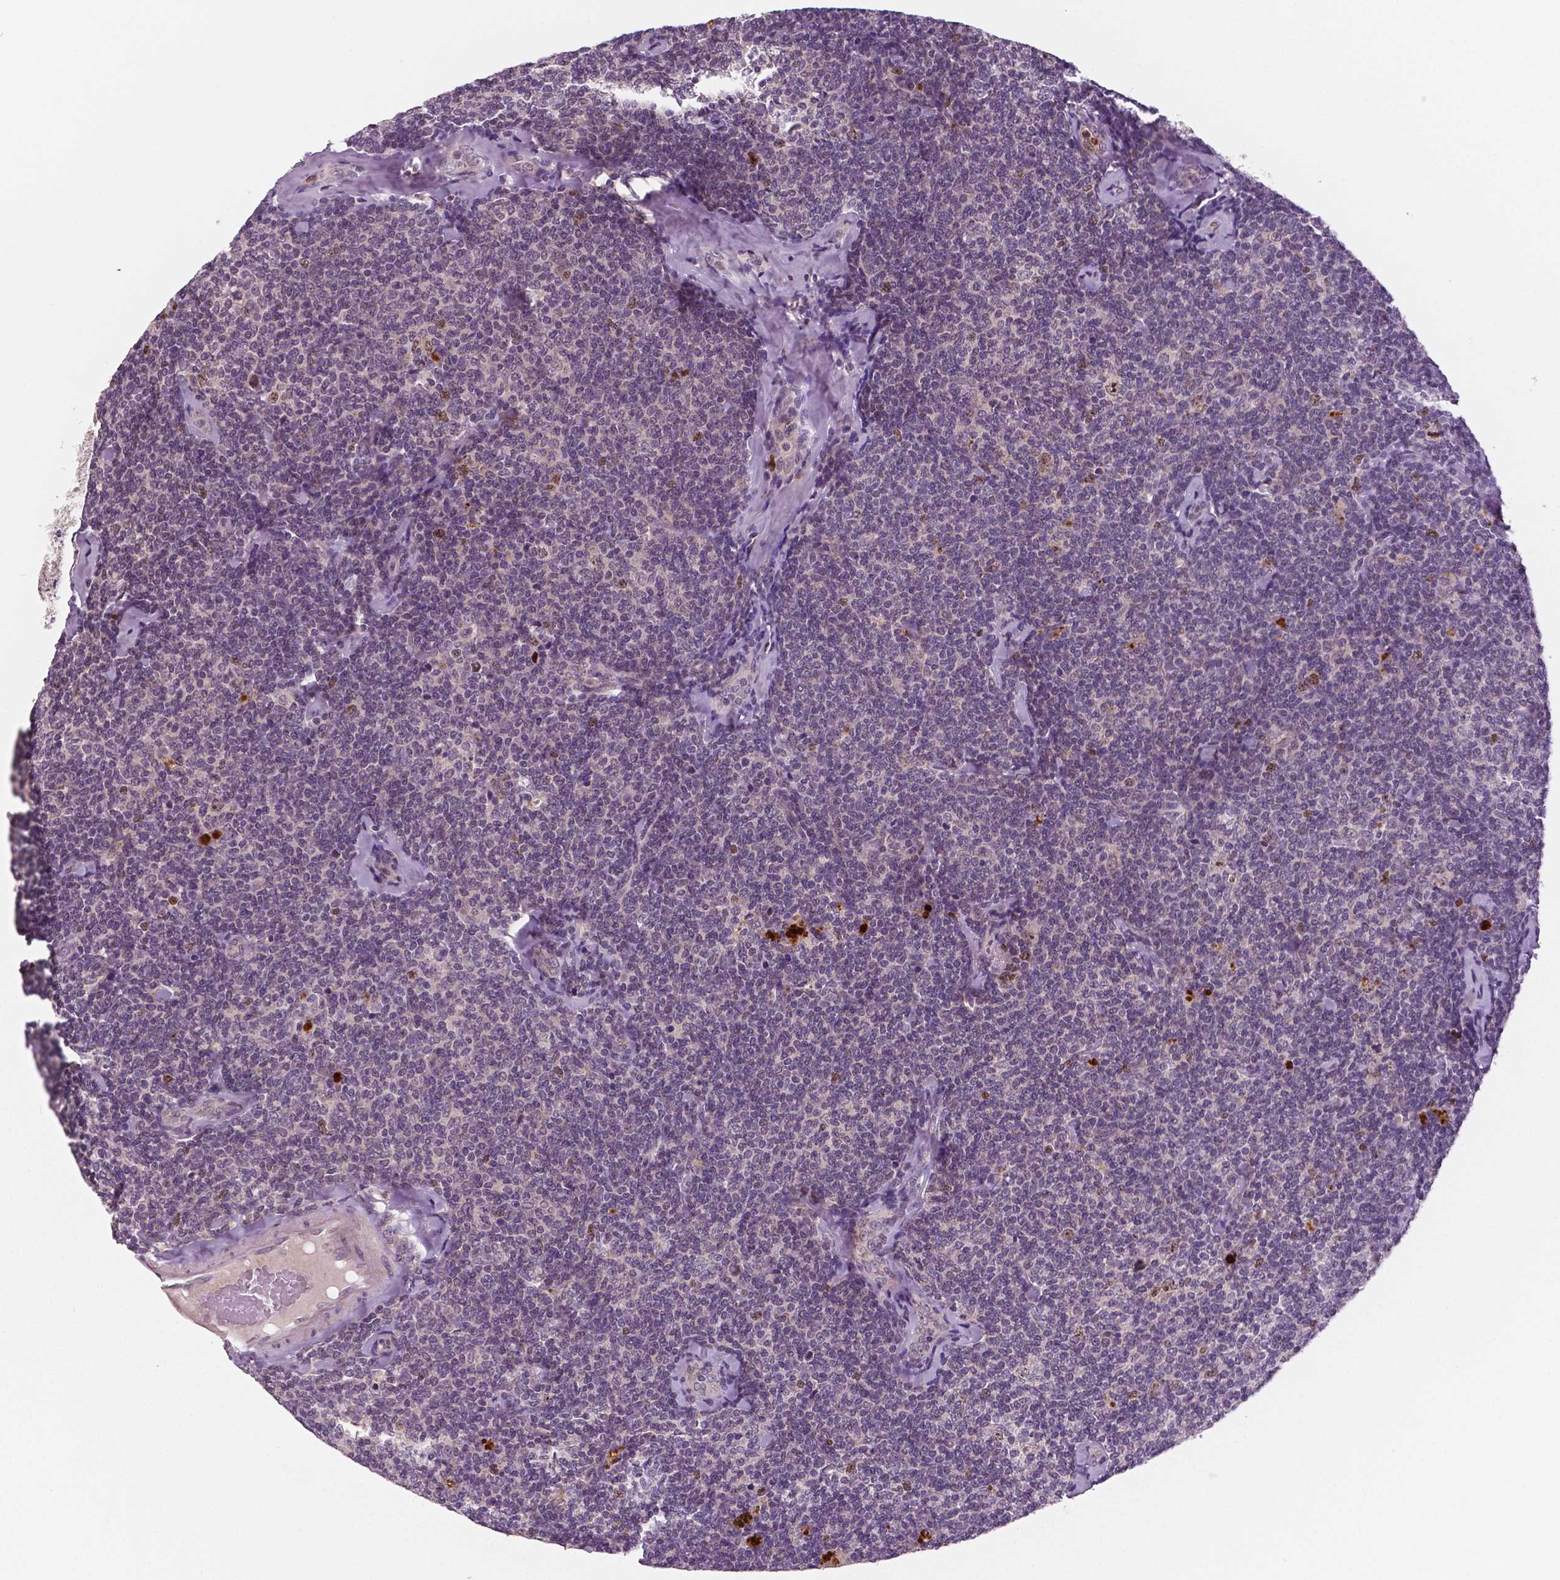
{"staining": {"intensity": "moderate", "quantity": "<25%", "location": "nuclear"}, "tissue": "lymphoma", "cell_type": "Tumor cells", "image_type": "cancer", "snomed": [{"axis": "morphology", "description": "Malignant lymphoma, non-Hodgkin's type, Low grade"}, {"axis": "topography", "description": "Lymph node"}], "caption": "Malignant lymphoma, non-Hodgkin's type (low-grade) stained for a protein demonstrates moderate nuclear positivity in tumor cells.", "gene": "MKI67", "patient": {"sex": "female", "age": 56}}